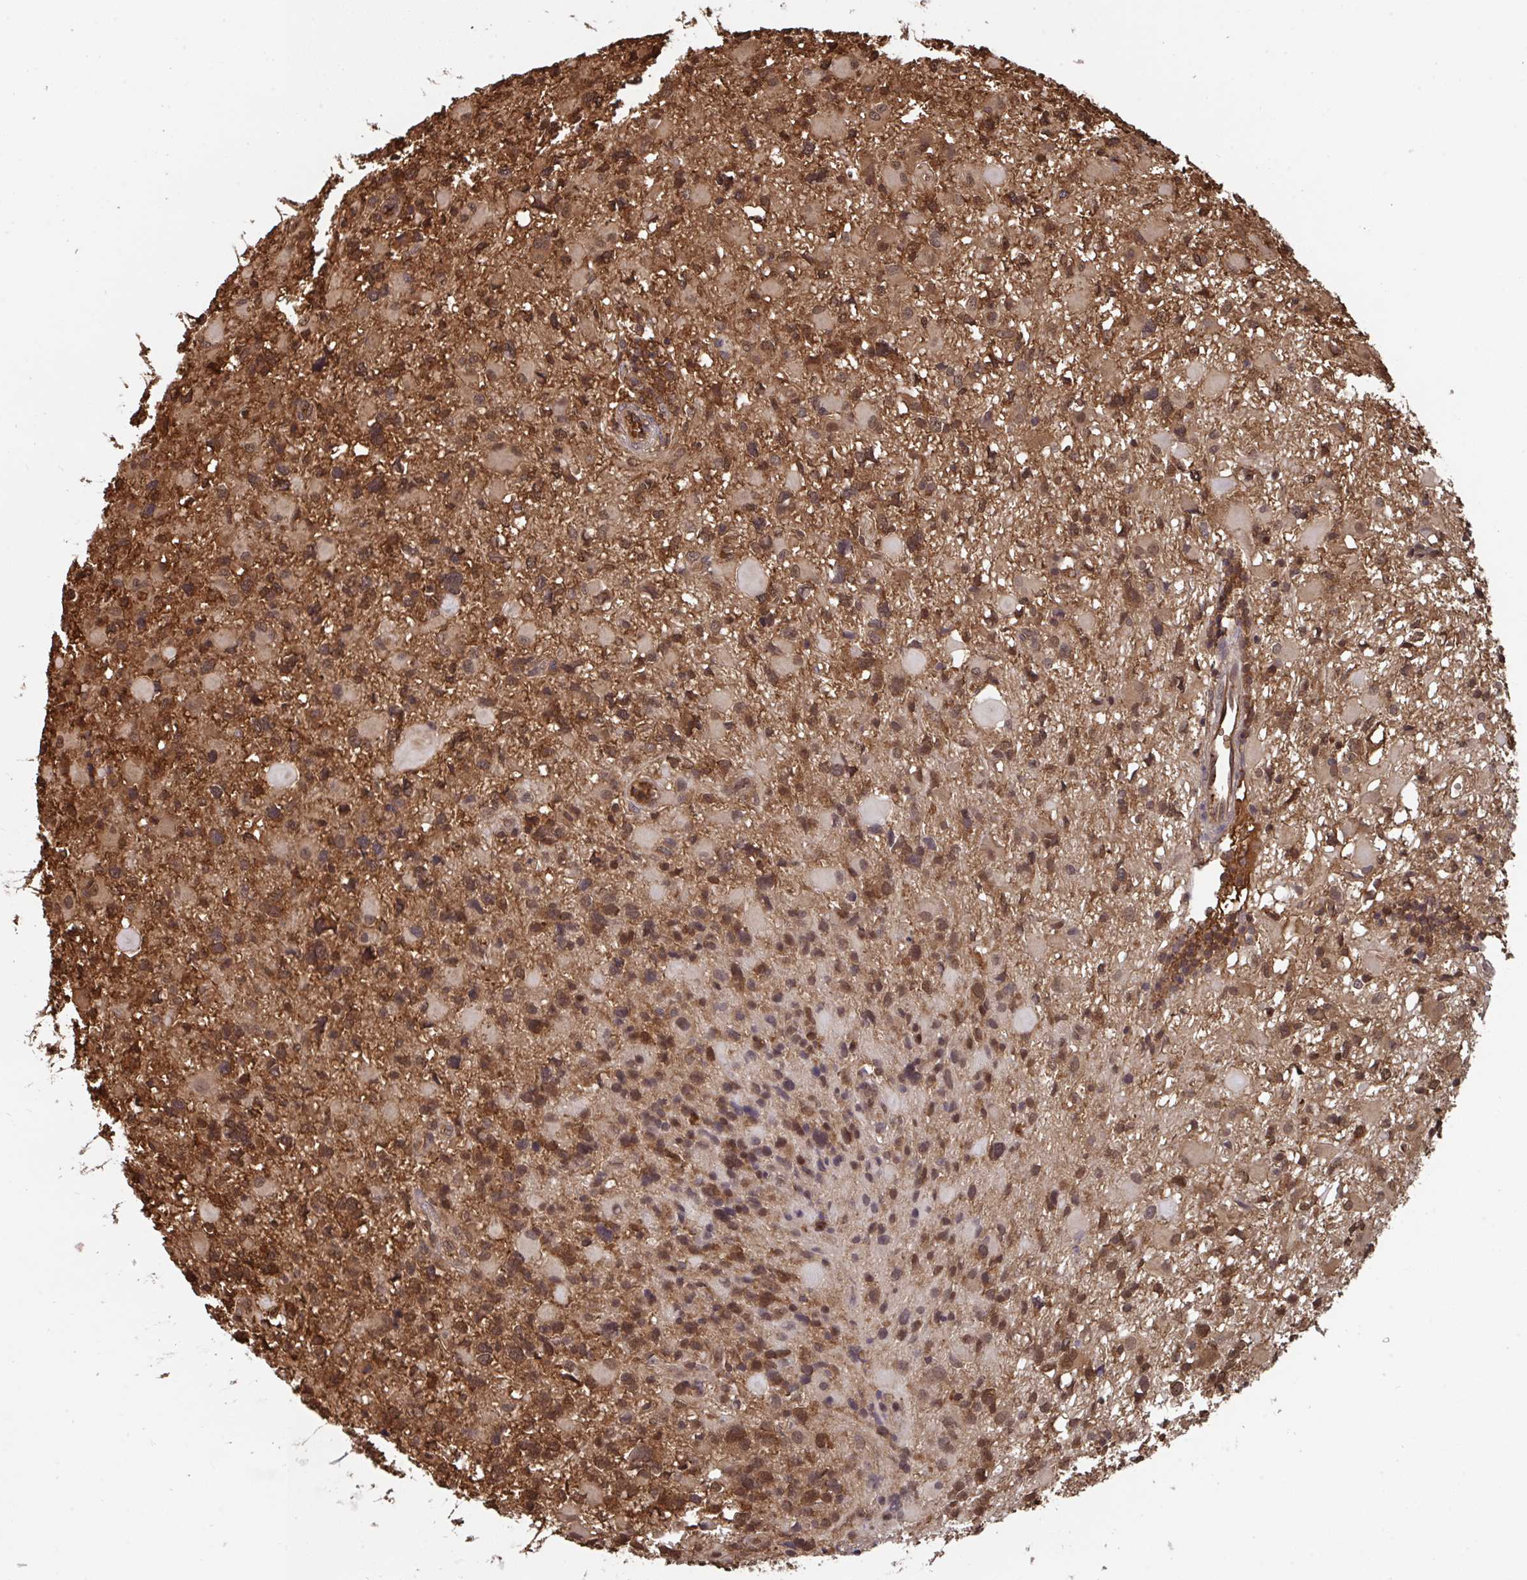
{"staining": {"intensity": "moderate", "quantity": ">75%", "location": "cytoplasmic/membranous,nuclear"}, "tissue": "glioma", "cell_type": "Tumor cells", "image_type": "cancer", "snomed": [{"axis": "morphology", "description": "Glioma, malignant, High grade"}, {"axis": "topography", "description": "Brain"}], "caption": "Protein expression analysis of human glioma reveals moderate cytoplasmic/membranous and nuclear staining in about >75% of tumor cells.", "gene": "TIGAR", "patient": {"sex": "male", "age": 54}}